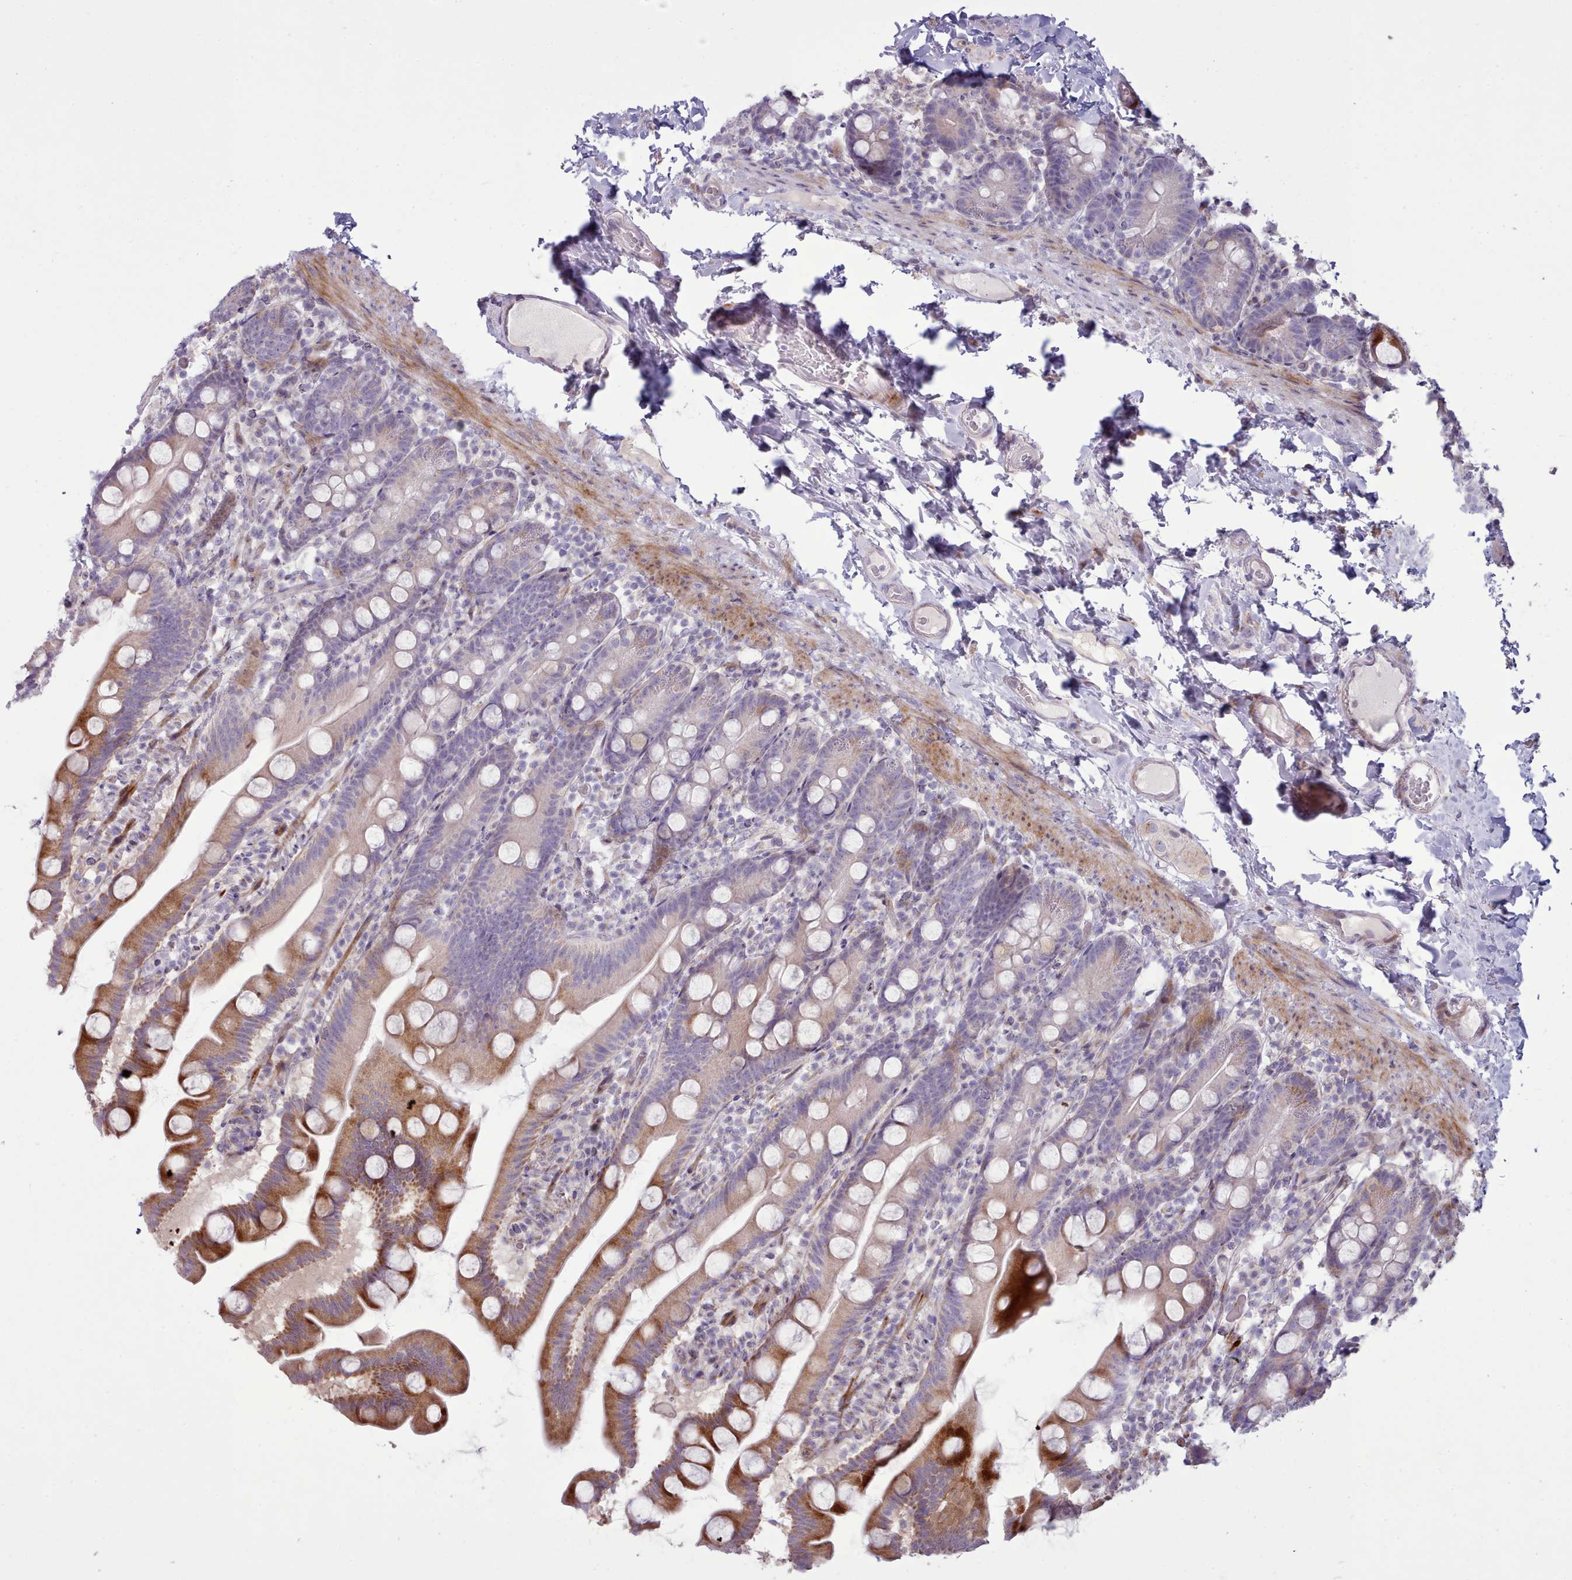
{"staining": {"intensity": "moderate", "quantity": "25%-75%", "location": "cytoplasmic/membranous"}, "tissue": "small intestine", "cell_type": "Glandular cells", "image_type": "normal", "snomed": [{"axis": "morphology", "description": "Normal tissue, NOS"}, {"axis": "topography", "description": "Small intestine"}], "caption": "Human small intestine stained for a protein (brown) demonstrates moderate cytoplasmic/membranous positive staining in about 25%-75% of glandular cells.", "gene": "PPP3R1", "patient": {"sex": "female", "age": 68}}